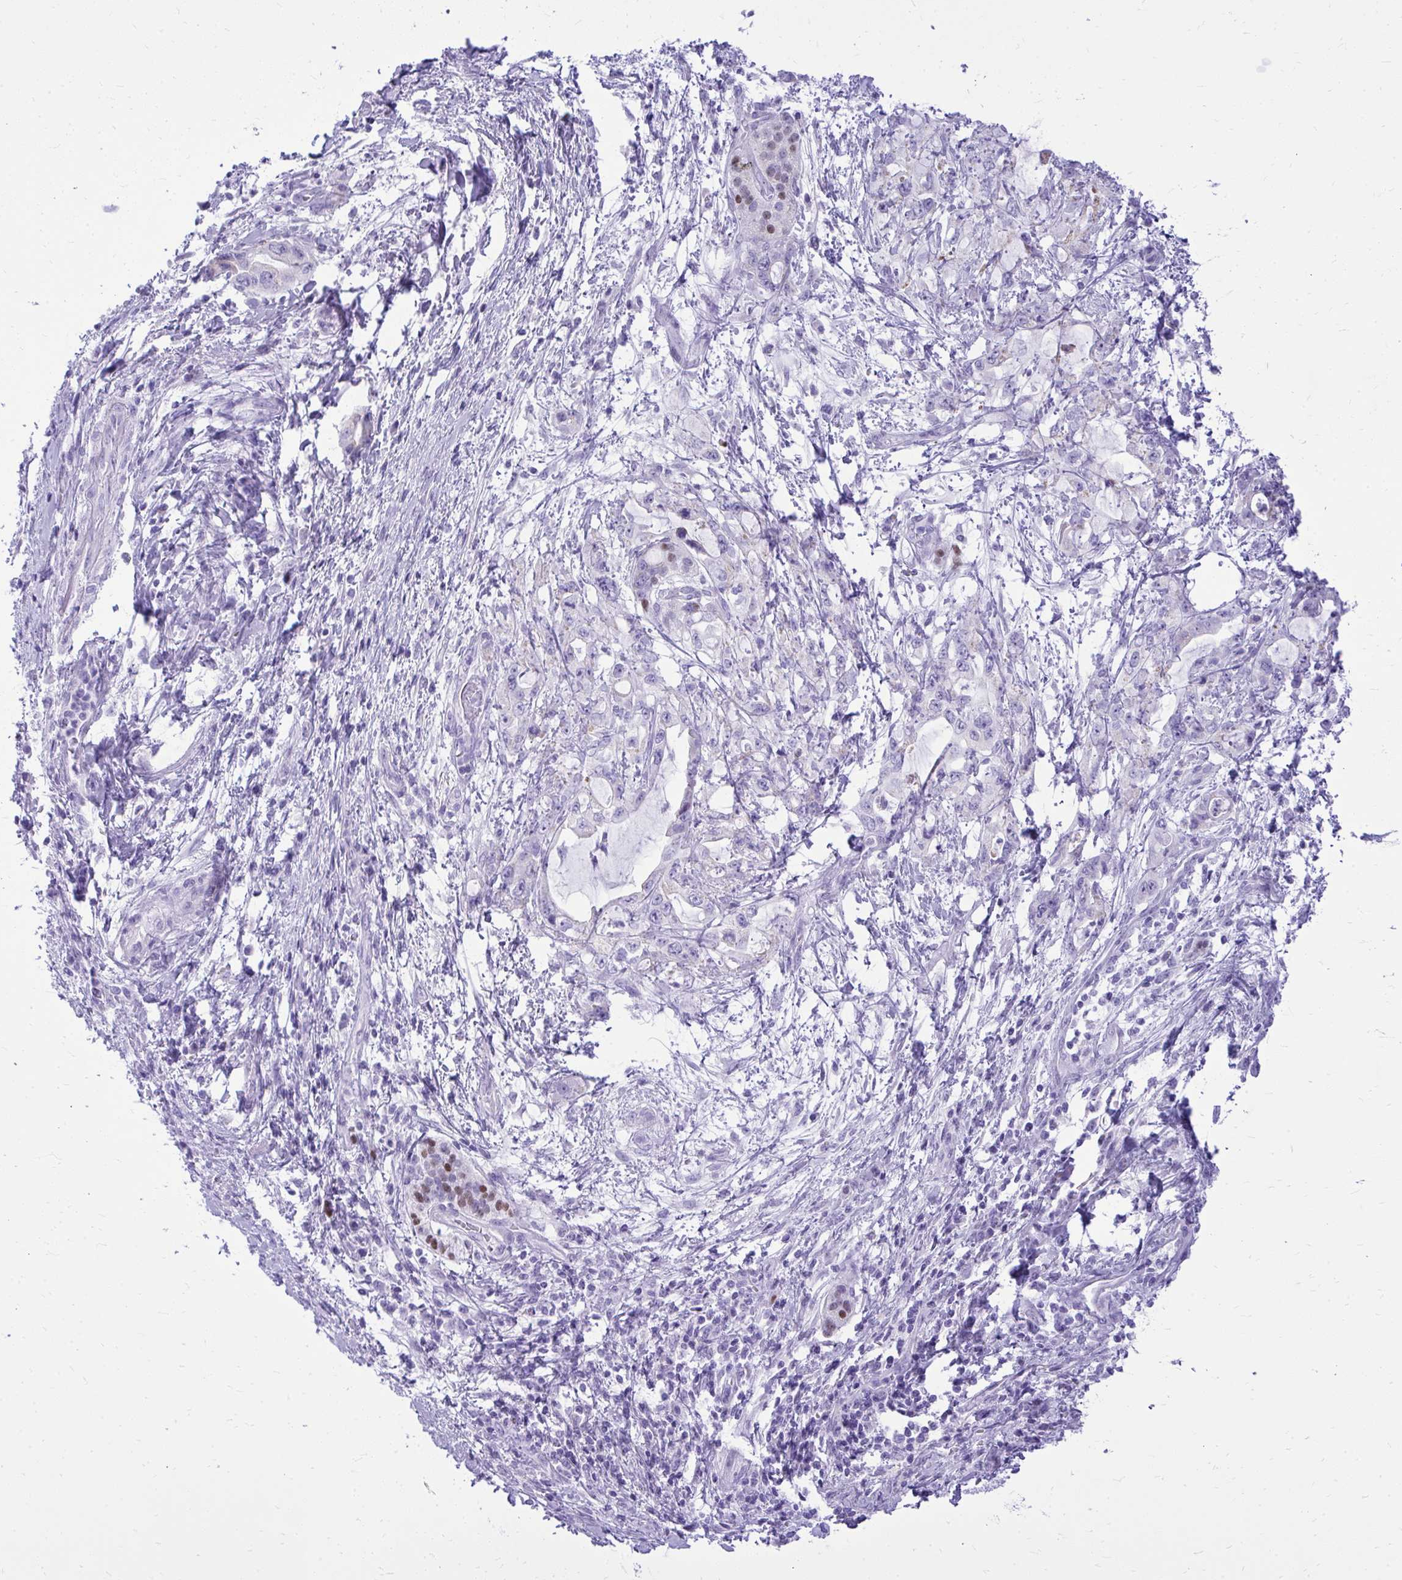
{"staining": {"intensity": "negative", "quantity": "none", "location": "none"}, "tissue": "pancreatic cancer", "cell_type": "Tumor cells", "image_type": "cancer", "snomed": [{"axis": "morphology", "description": "Adenocarcinoma, NOS"}, {"axis": "topography", "description": "Pancreas"}], "caption": "This is an immunohistochemistry micrograph of human pancreatic cancer (adenocarcinoma). There is no staining in tumor cells.", "gene": "RALYL", "patient": {"sex": "female", "age": 61}}